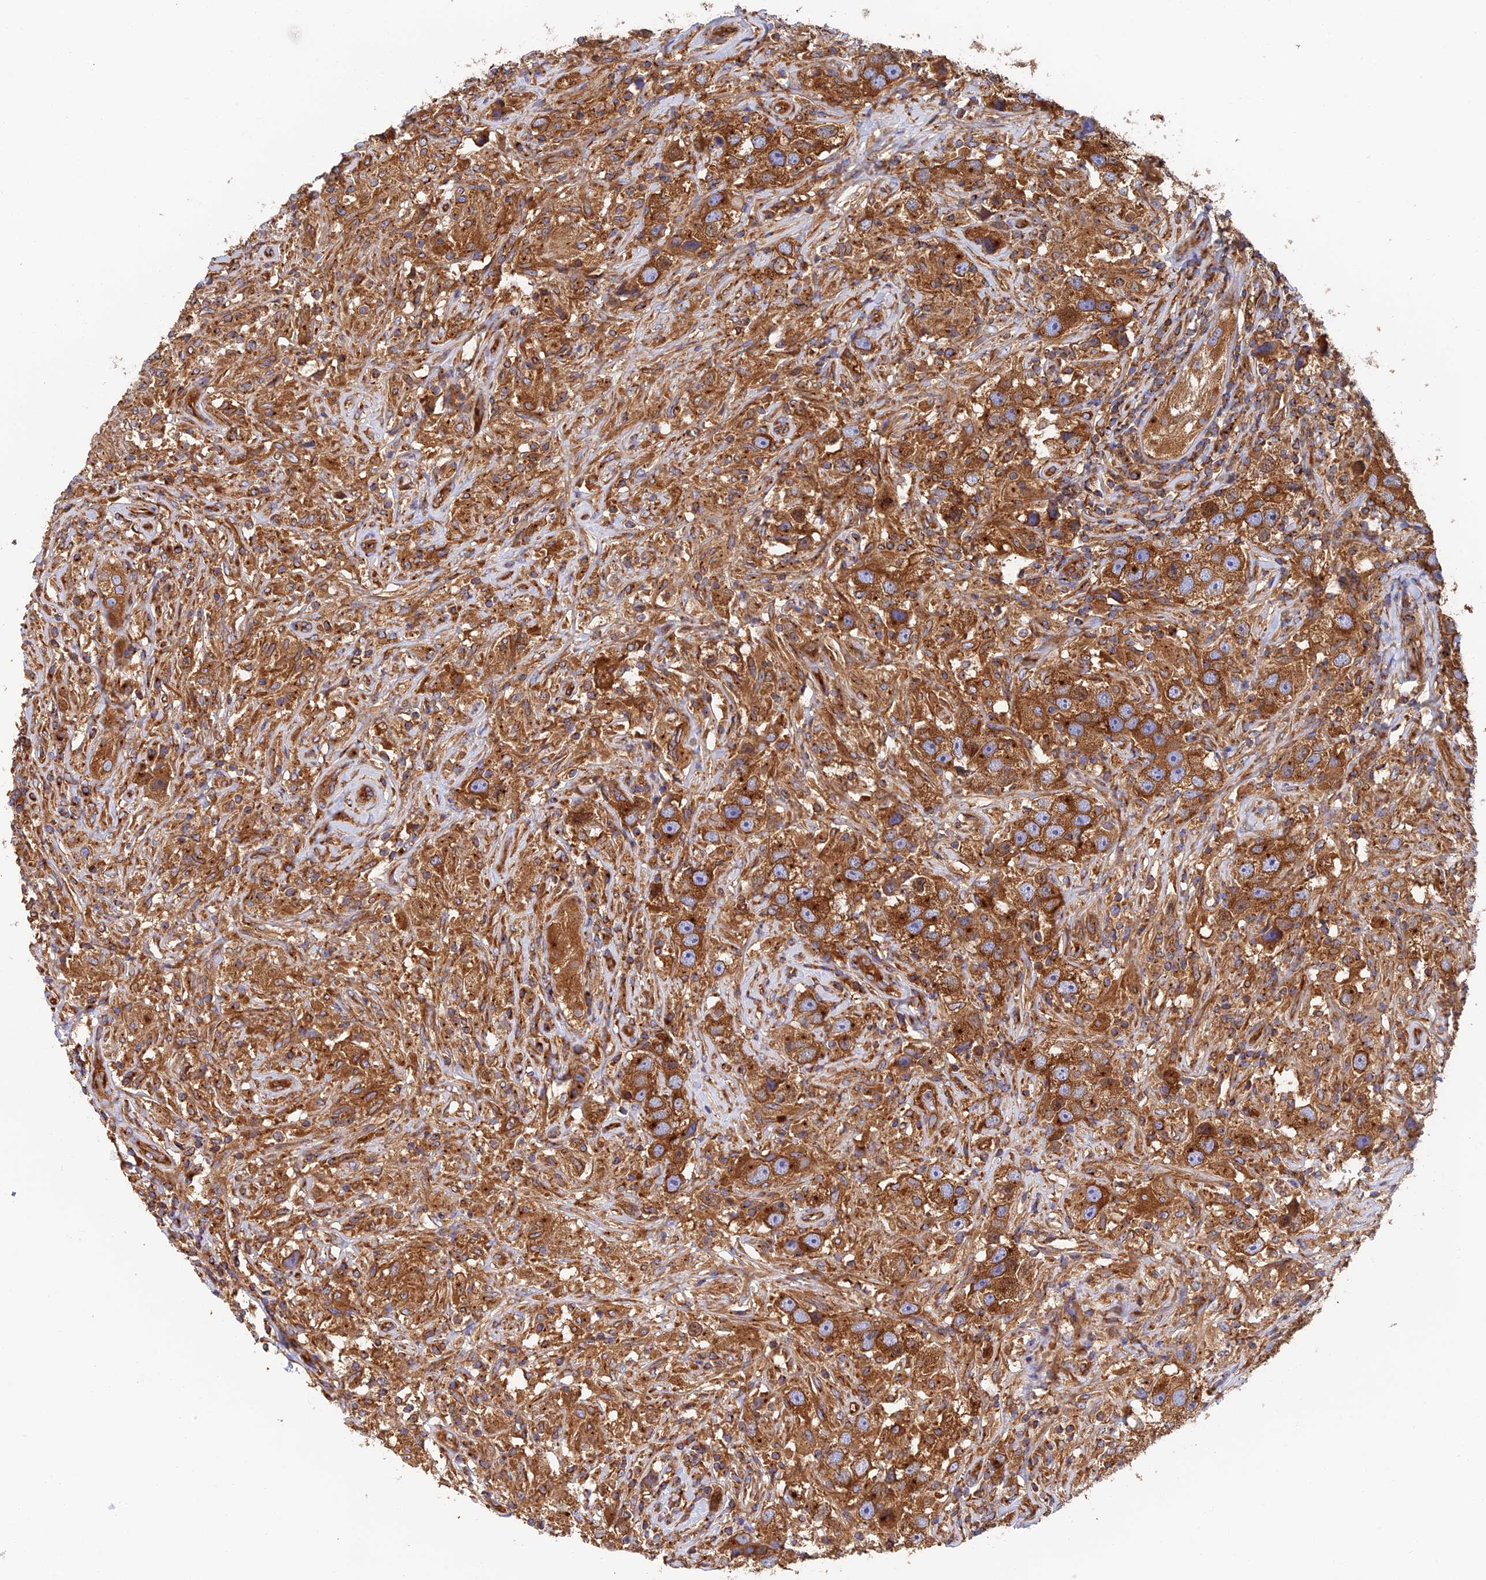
{"staining": {"intensity": "strong", "quantity": ">75%", "location": "cytoplasmic/membranous"}, "tissue": "testis cancer", "cell_type": "Tumor cells", "image_type": "cancer", "snomed": [{"axis": "morphology", "description": "Seminoma, NOS"}, {"axis": "topography", "description": "Testis"}], "caption": "Brown immunohistochemical staining in testis cancer (seminoma) demonstrates strong cytoplasmic/membranous positivity in about >75% of tumor cells.", "gene": "DCTN2", "patient": {"sex": "male", "age": 49}}